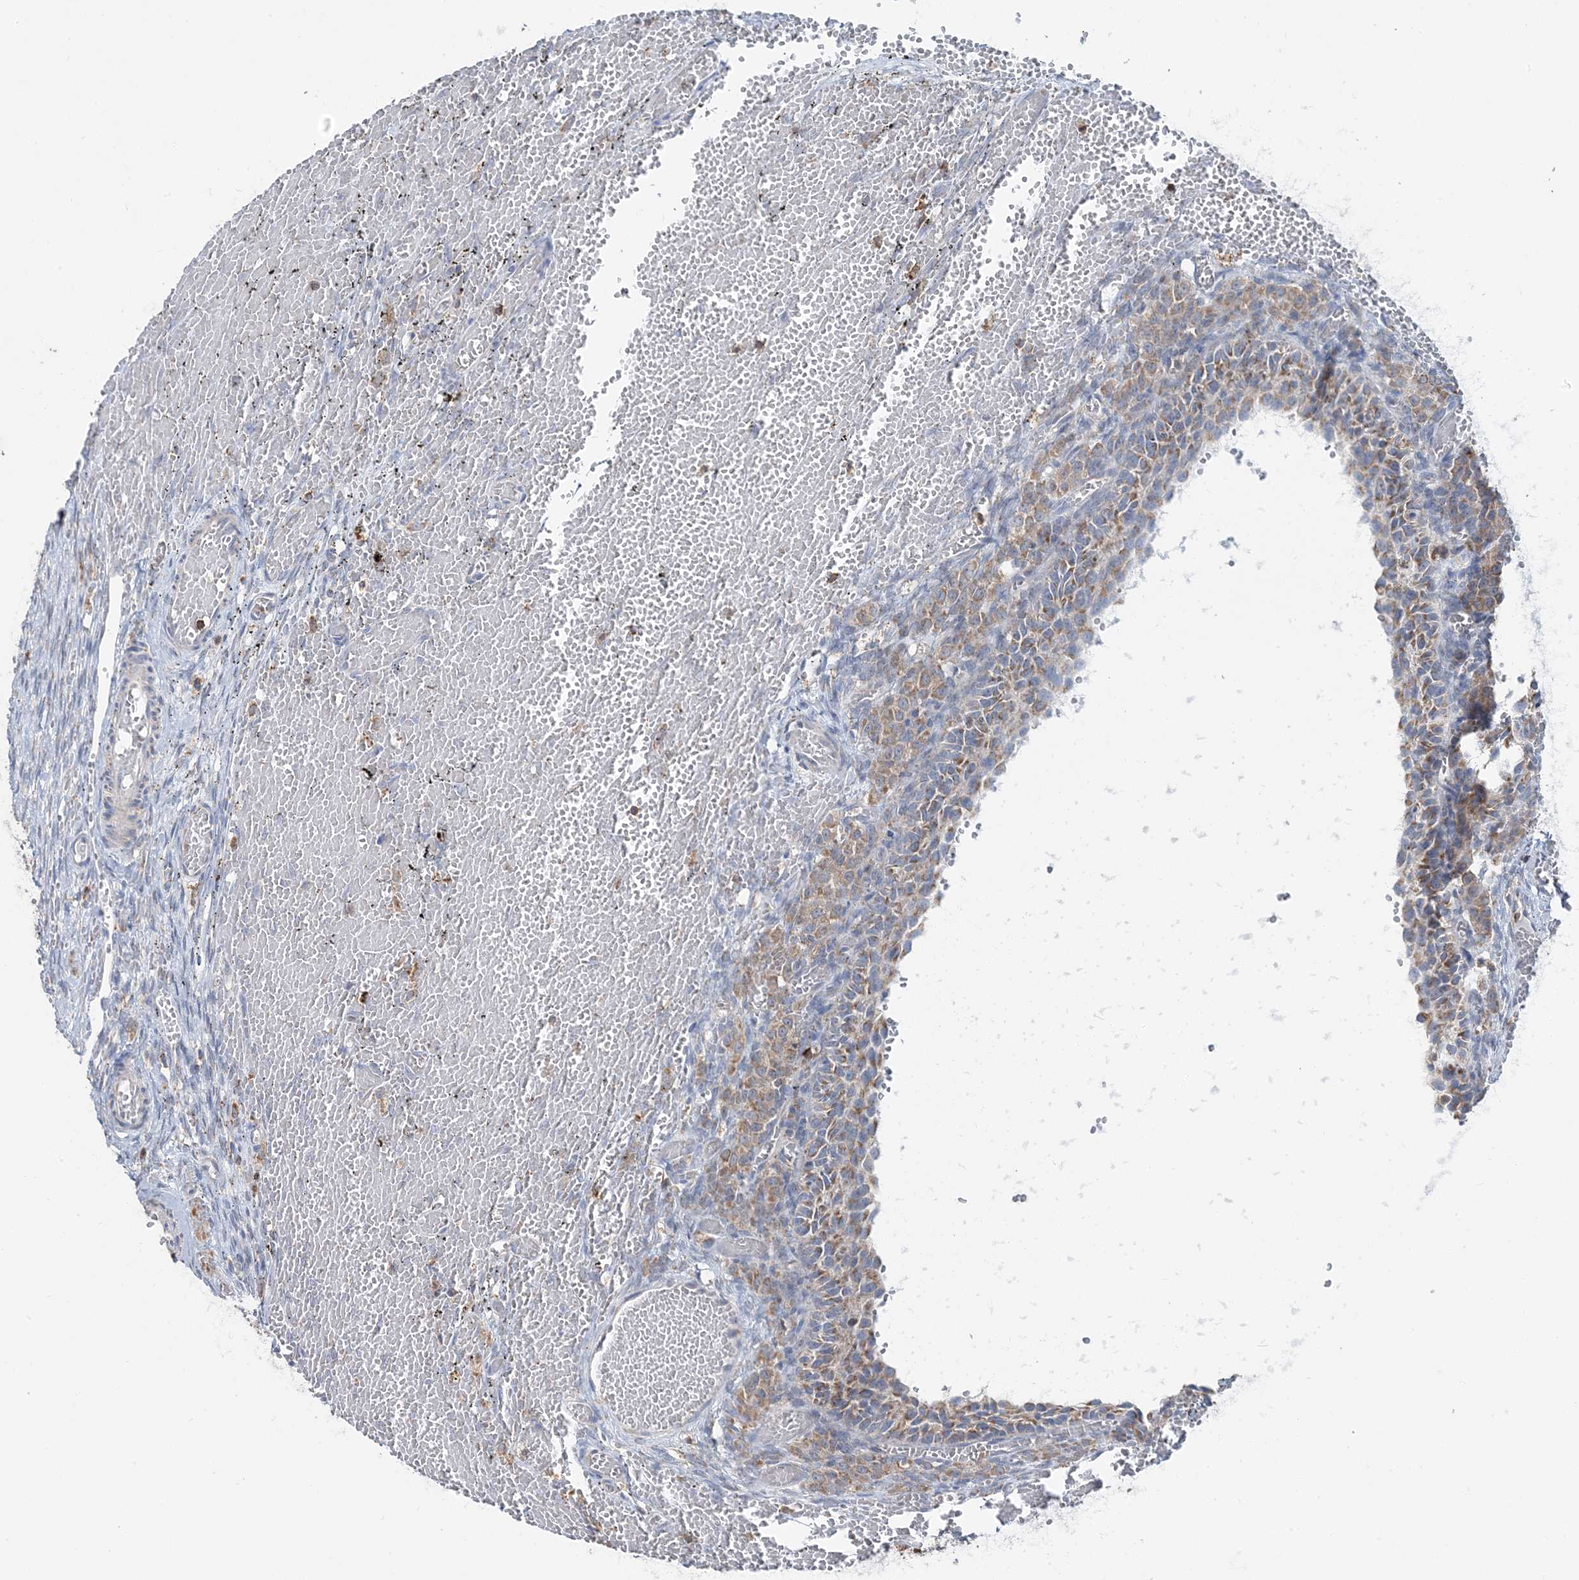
{"staining": {"intensity": "negative", "quantity": "none", "location": "none"}, "tissue": "ovary", "cell_type": "Ovarian stroma cells", "image_type": "normal", "snomed": [{"axis": "morphology", "description": "Adenocarcinoma, NOS"}, {"axis": "topography", "description": "Endometrium"}], "caption": "The immunohistochemistry micrograph has no significant positivity in ovarian stroma cells of ovary. (DAB (3,3'-diaminobenzidine) immunohistochemistry, high magnification).", "gene": "TMLHE", "patient": {"sex": "female", "age": 32}}